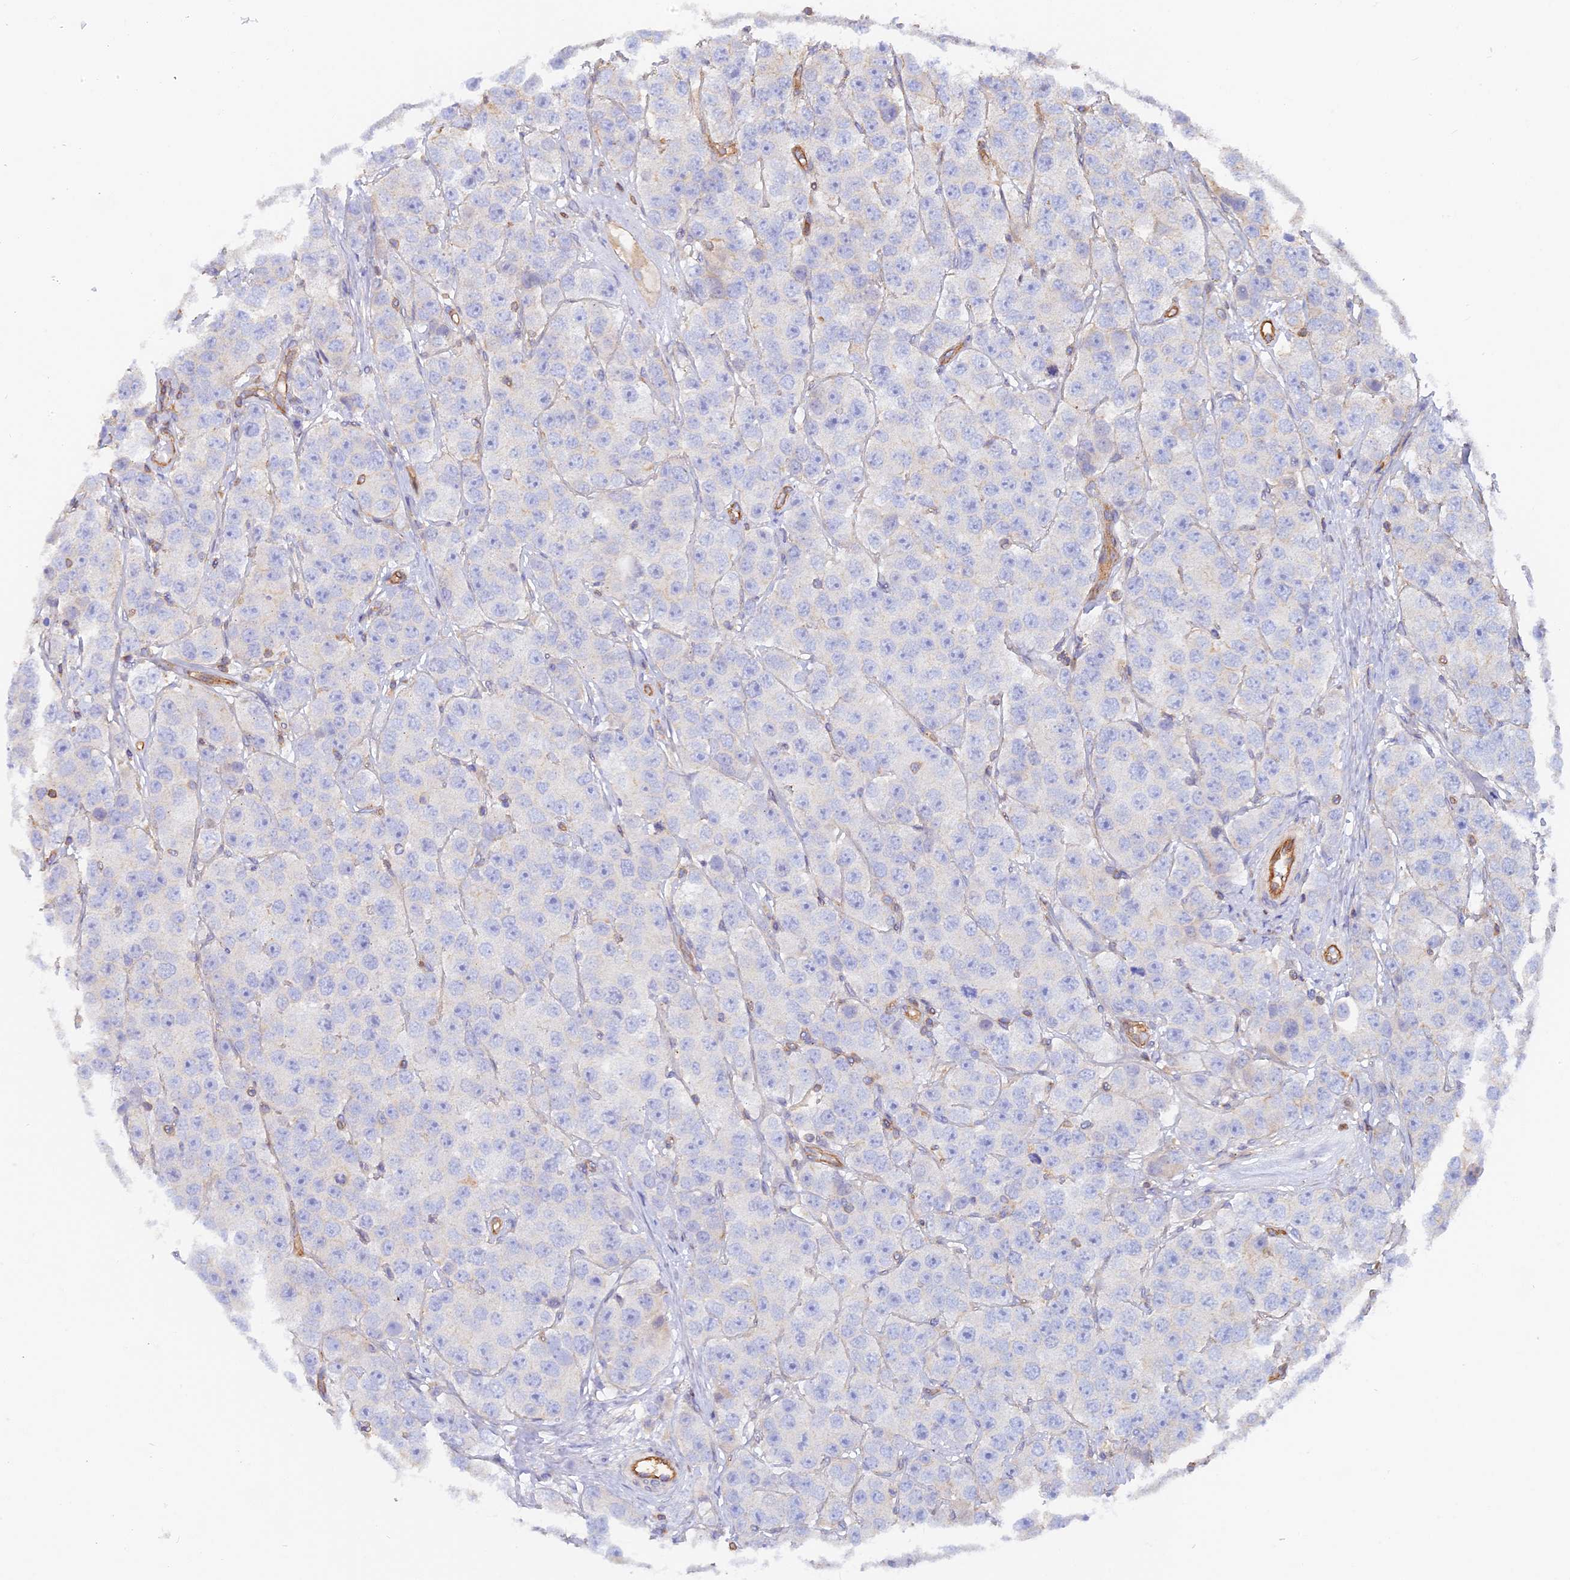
{"staining": {"intensity": "negative", "quantity": "none", "location": "none"}, "tissue": "testis cancer", "cell_type": "Tumor cells", "image_type": "cancer", "snomed": [{"axis": "morphology", "description": "Seminoma, NOS"}, {"axis": "topography", "description": "Testis"}], "caption": "Tumor cells are negative for protein expression in human testis cancer.", "gene": "VPS18", "patient": {"sex": "male", "age": 28}}